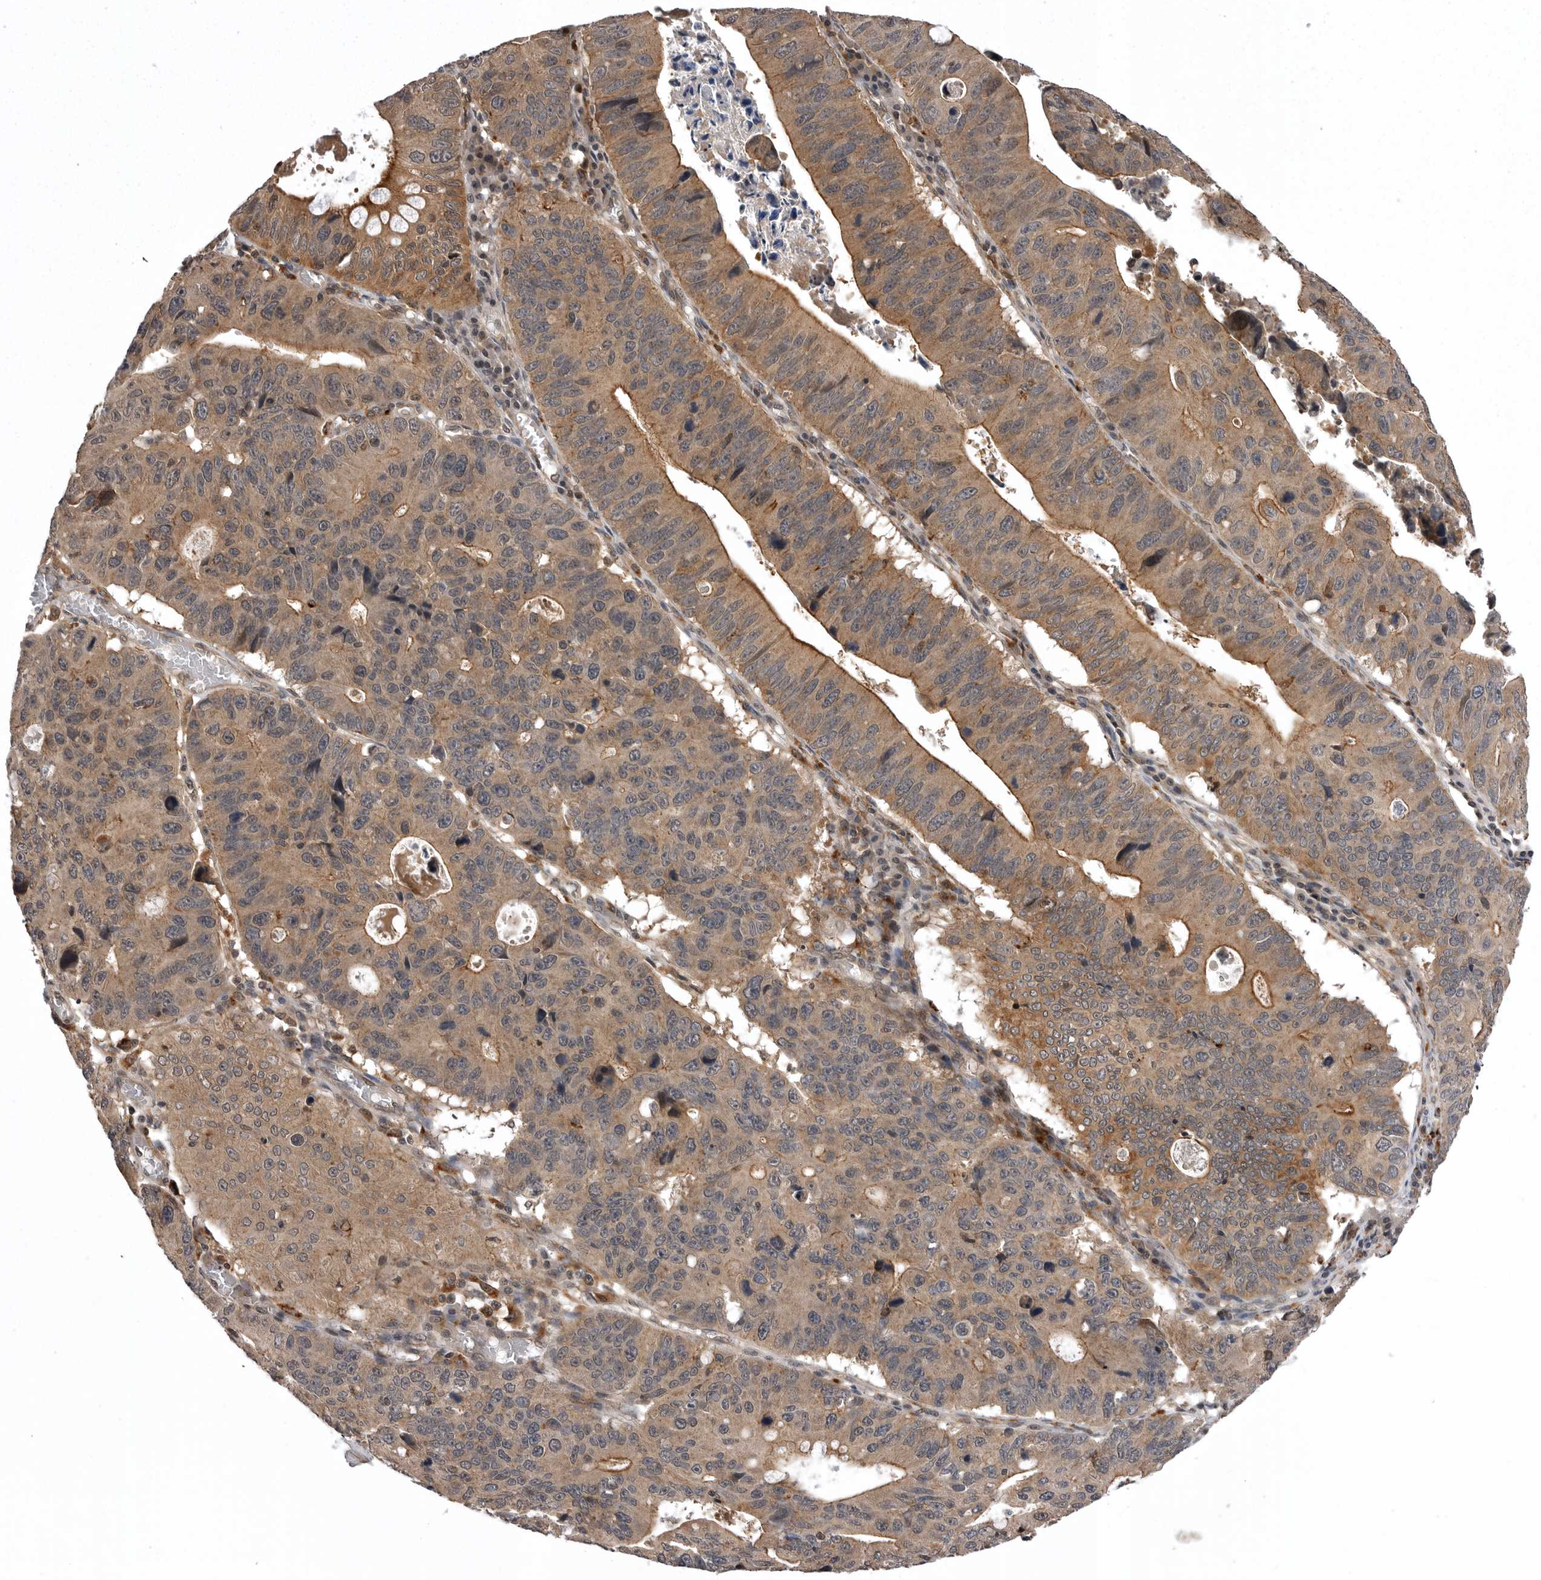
{"staining": {"intensity": "moderate", "quantity": ">75%", "location": "cytoplasmic/membranous"}, "tissue": "stomach cancer", "cell_type": "Tumor cells", "image_type": "cancer", "snomed": [{"axis": "morphology", "description": "Adenocarcinoma, NOS"}, {"axis": "topography", "description": "Stomach"}], "caption": "An image showing moderate cytoplasmic/membranous expression in approximately >75% of tumor cells in stomach cancer, as visualized by brown immunohistochemical staining.", "gene": "AOAH", "patient": {"sex": "male", "age": 59}}